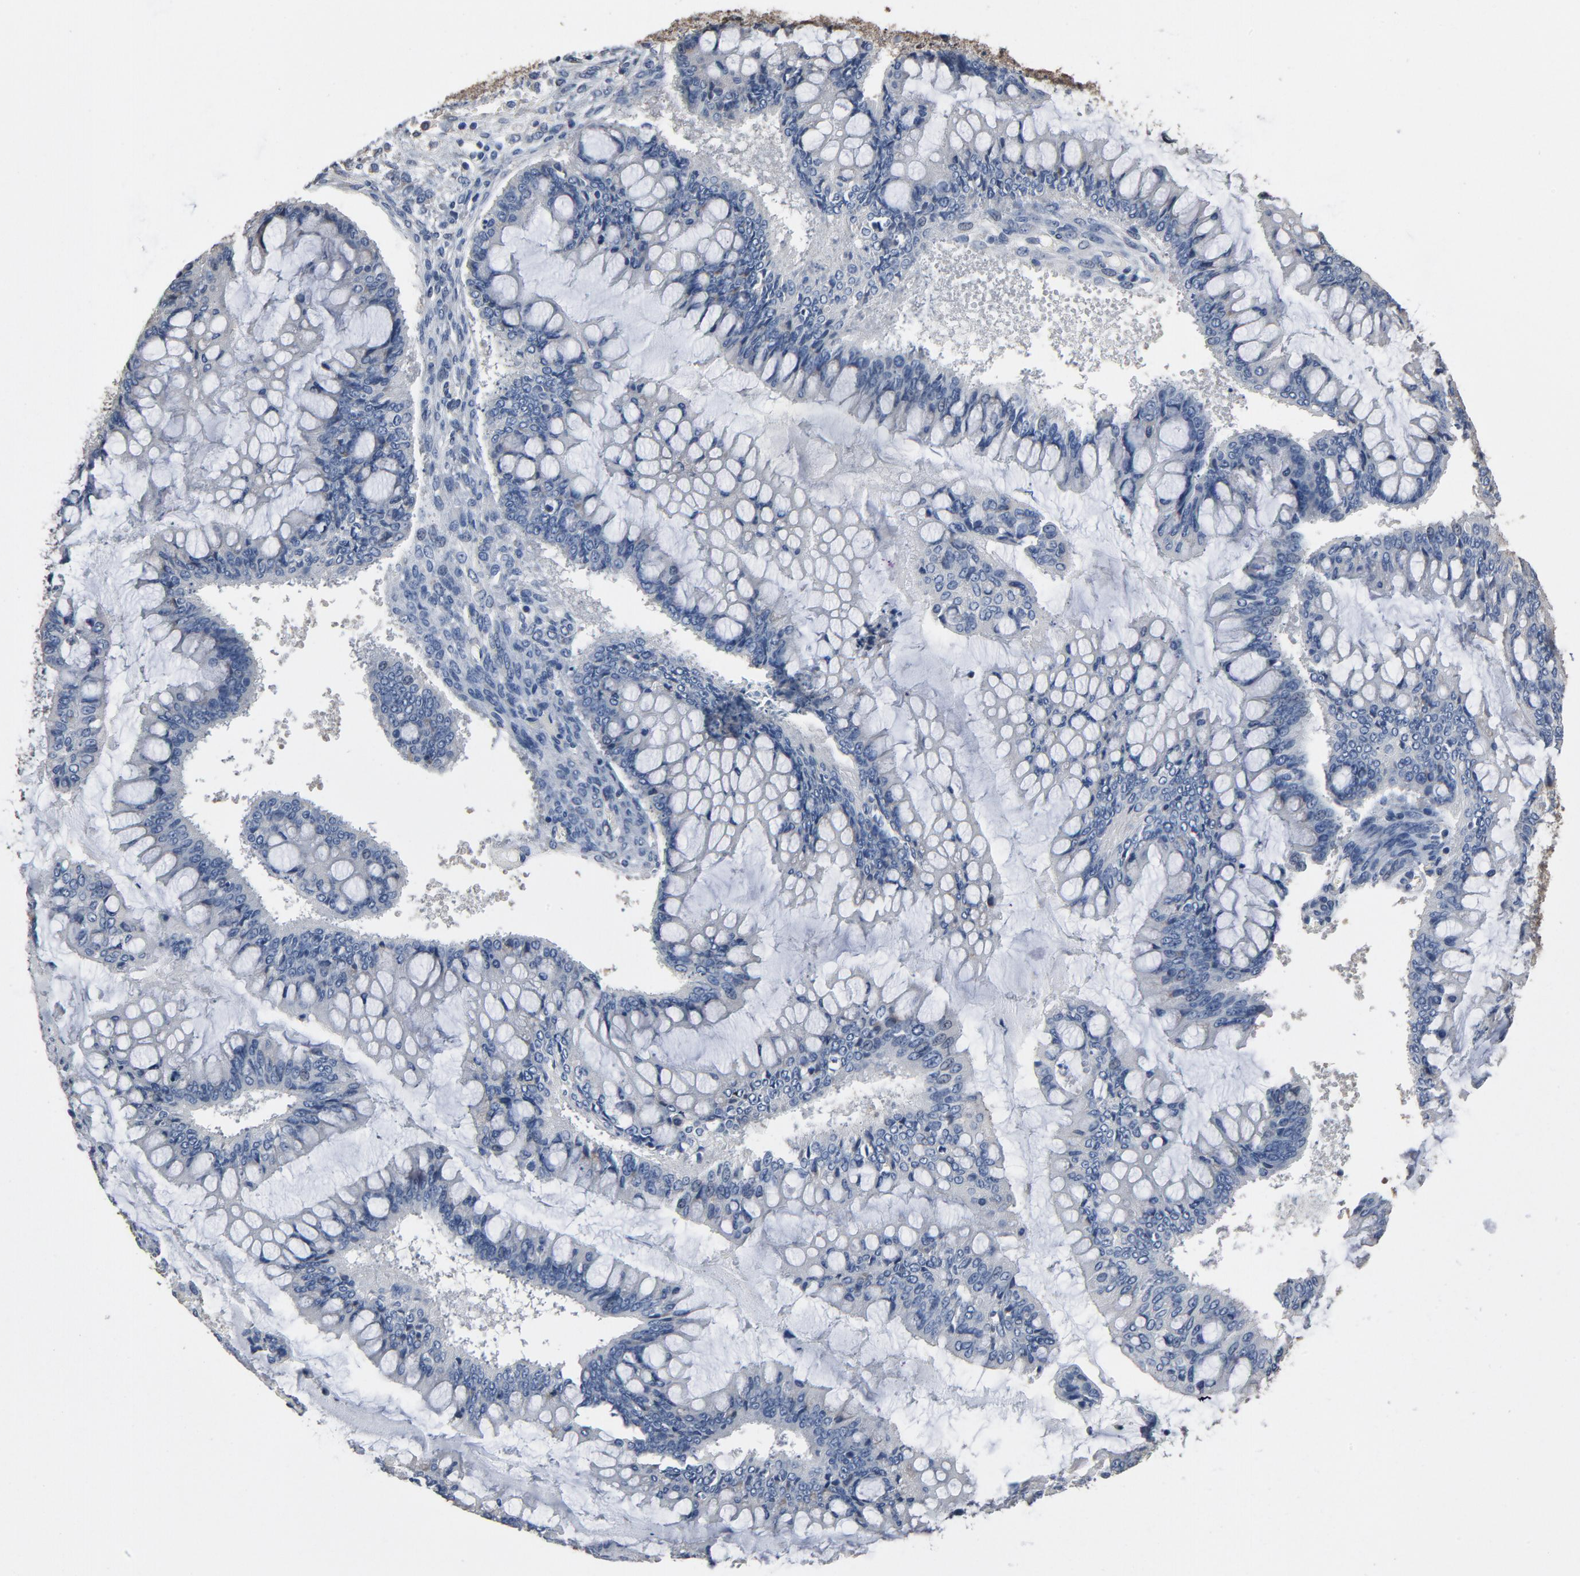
{"staining": {"intensity": "negative", "quantity": "none", "location": "none"}, "tissue": "ovarian cancer", "cell_type": "Tumor cells", "image_type": "cancer", "snomed": [{"axis": "morphology", "description": "Cystadenocarcinoma, mucinous, NOS"}, {"axis": "topography", "description": "Ovary"}], "caption": "The micrograph exhibits no staining of tumor cells in ovarian cancer (mucinous cystadenocarcinoma).", "gene": "SOX6", "patient": {"sex": "female", "age": 73}}